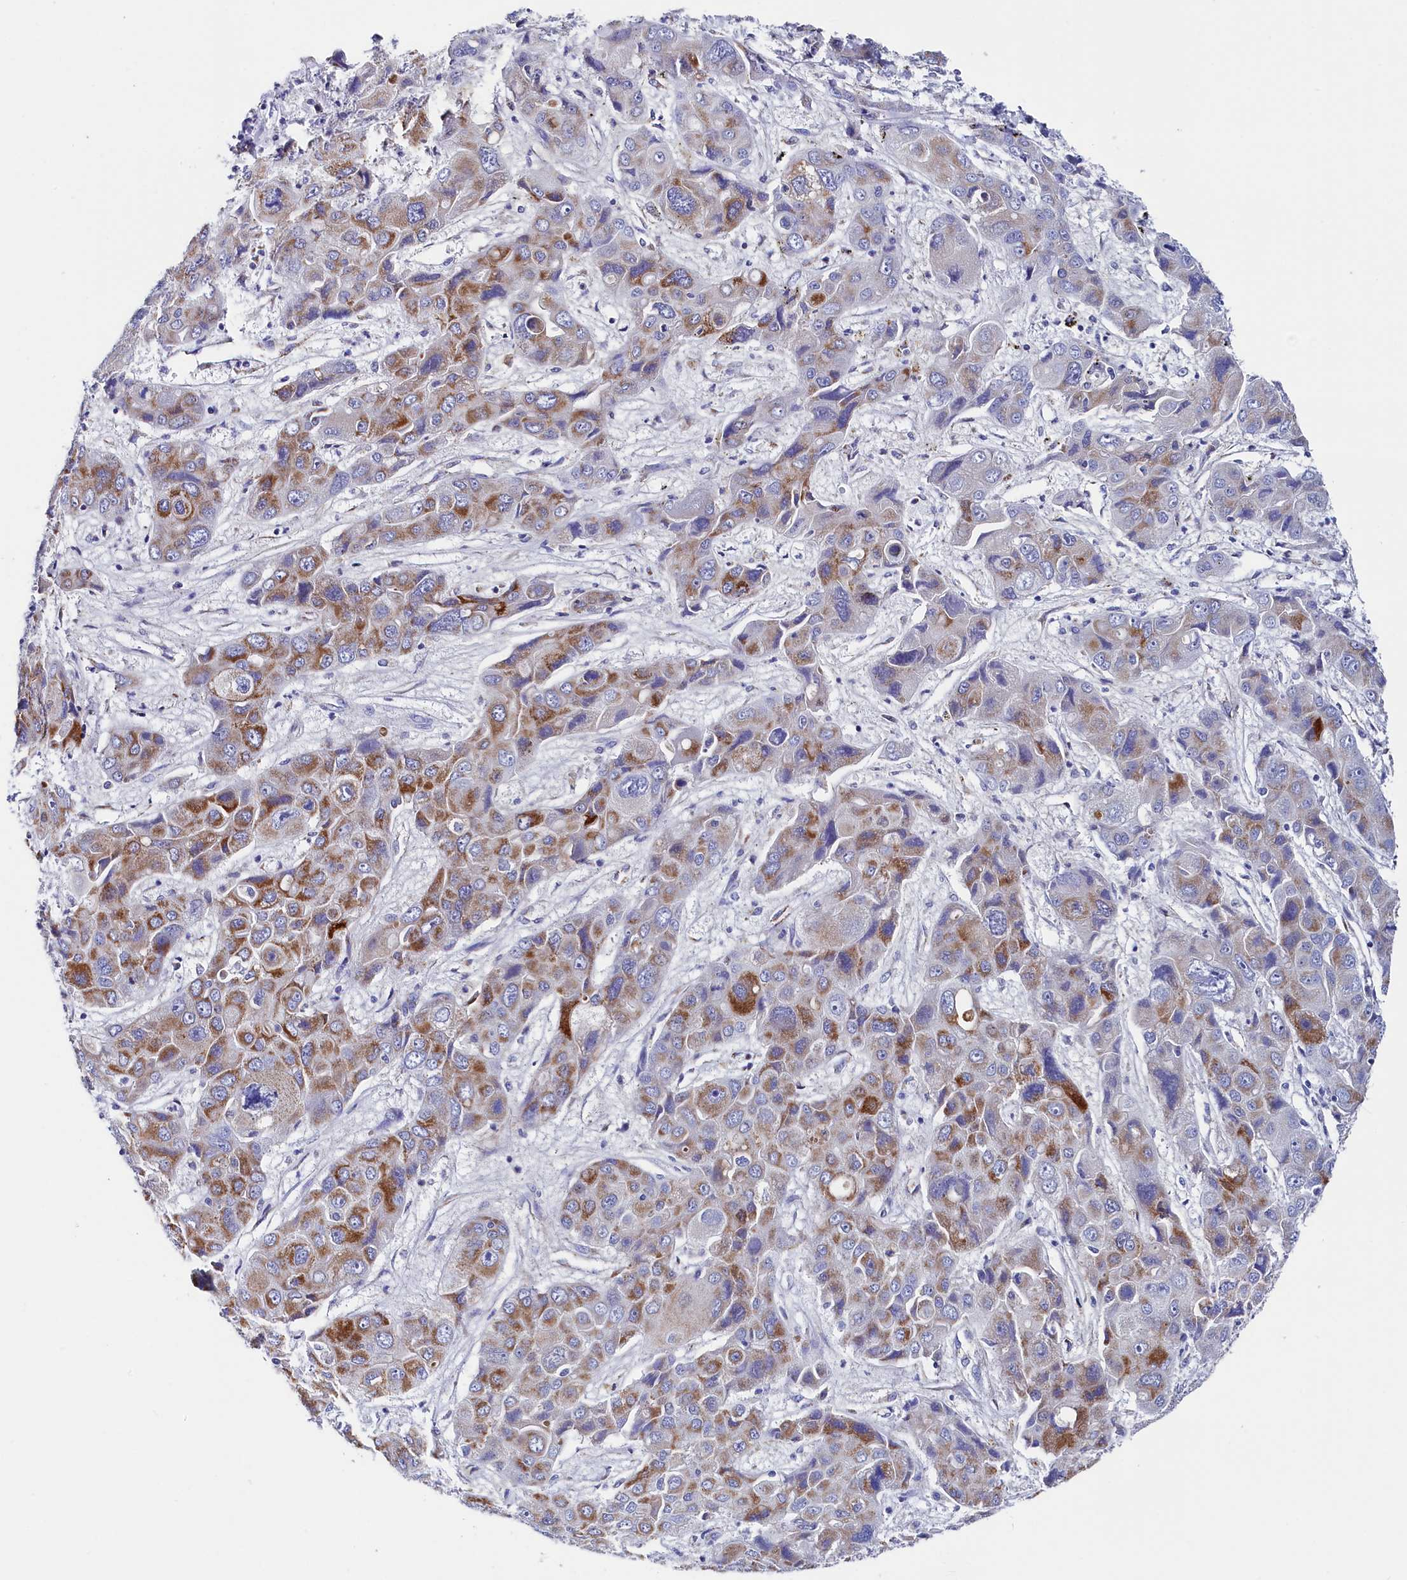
{"staining": {"intensity": "moderate", "quantity": "25%-75%", "location": "cytoplasmic/membranous"}, "tissue": "liver cancer", "cell_type": "Tumor cells", "image_type": "cancer", "snomed": [{"axis": "morphology", "description": "Cholangiocarcinoma"}, {"axis": "topography", "description": "Liver"}], "caption": "Protein staining by immunohistochemistry reveals moderate cytoplasmic/membranous staining in approximately 25%-75% of tumor cells in liver cancer (cholangiocarcinoma).", "gene": "MMAB", "patient": {"sex": "male", "age": 67}}